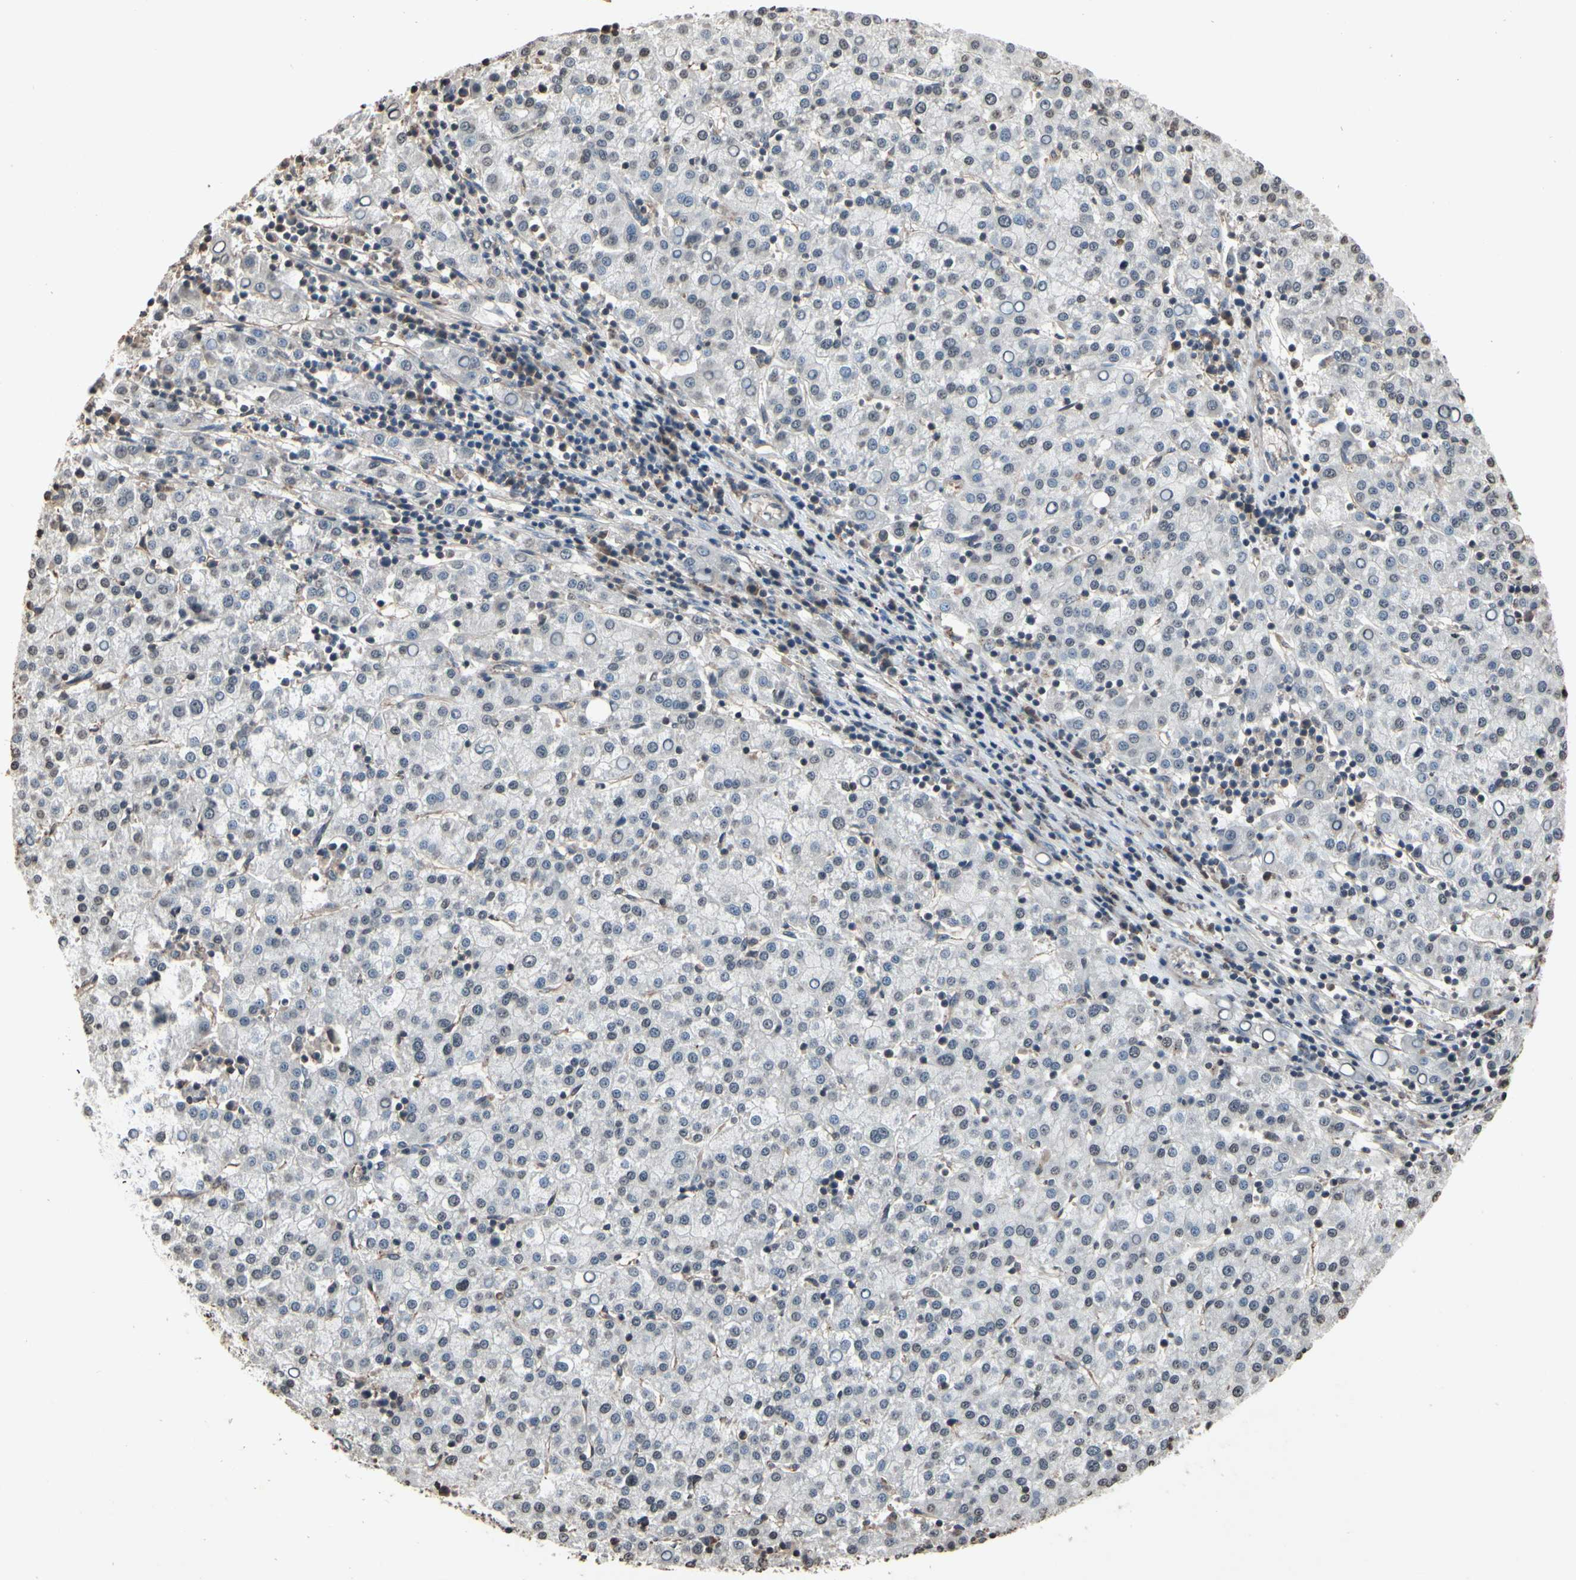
{"staining": {"intensity": "negative", "quantity": "none", "location": "none"}, "tissue": "liver cancer", "cell_type": "Tumor cells", "image_type": "cancer", "snomed": [{"axis": "morphology", "description": "Carcinoma, Hepatocellular, NOS"}, {"axis": "topography", "description": "Liver"}], "caption": "Image shows no significant protein expression in tumor cells of hepatocellular carcinoma (liver).", "gene": "HIPK2", "patient": {"sex": "female", "age": 58}}